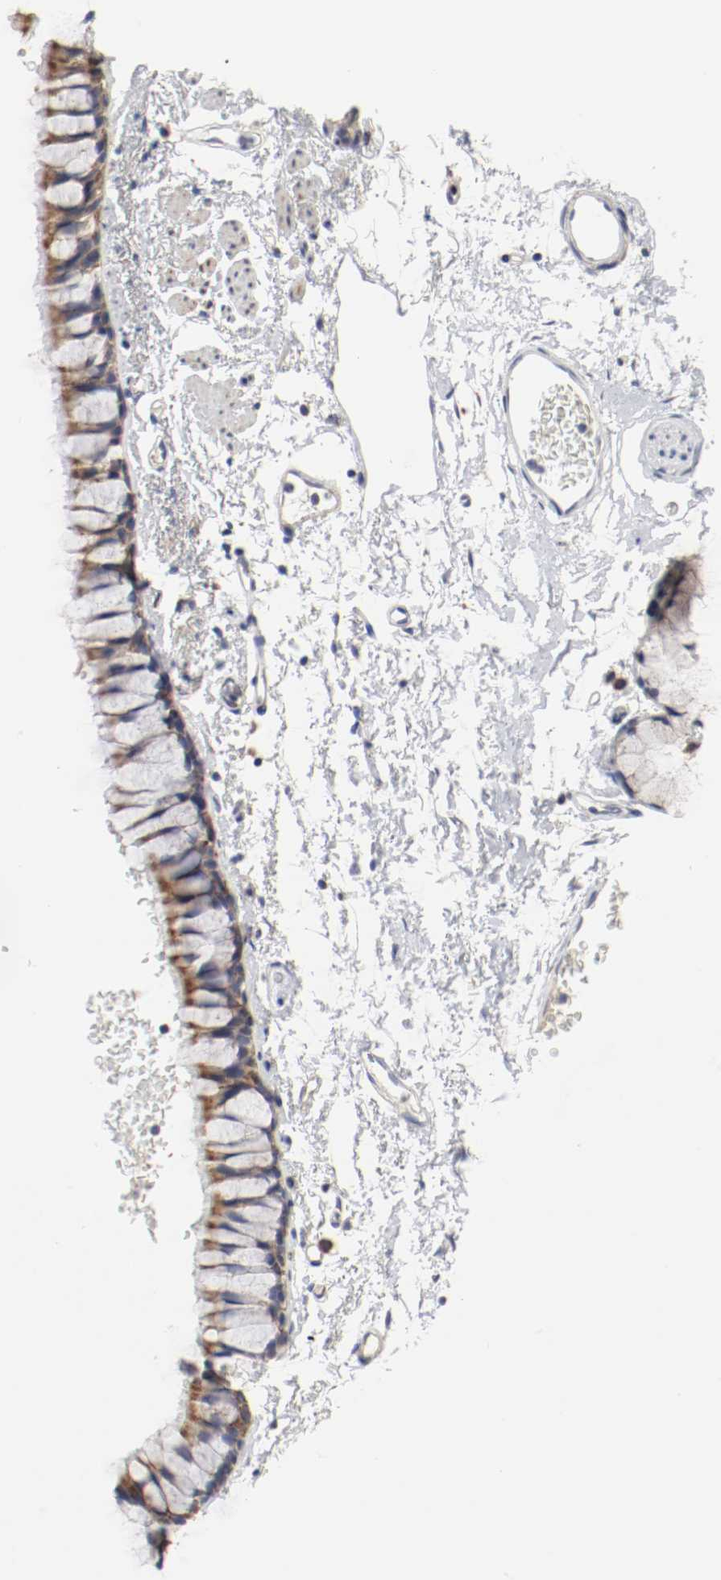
{"staining": {"intensity": "moderate", "quantity": ">75%", "location": "cytoplasmic/membranous"}, "tissue": "bronchus", "cell_type": "Respiratory epithelial cells", "image_type": "normal", "snomed": [{"axis": "morphology", "description": "Normal tissue, NOS"}, {"axis": "topography", "description": "Bronchus"}], "caption": "Respiratory epithelial cells demonstrate medium levels of moderate cytoplasmic/membranous positivity in about >75% of cells in benign bronchus. Immunohistochemistry stains the protein of interest in brown and the nuclei are stained blue.", "gene": "AFG3L2", "patient": {"sex": "female", "age": 73}}